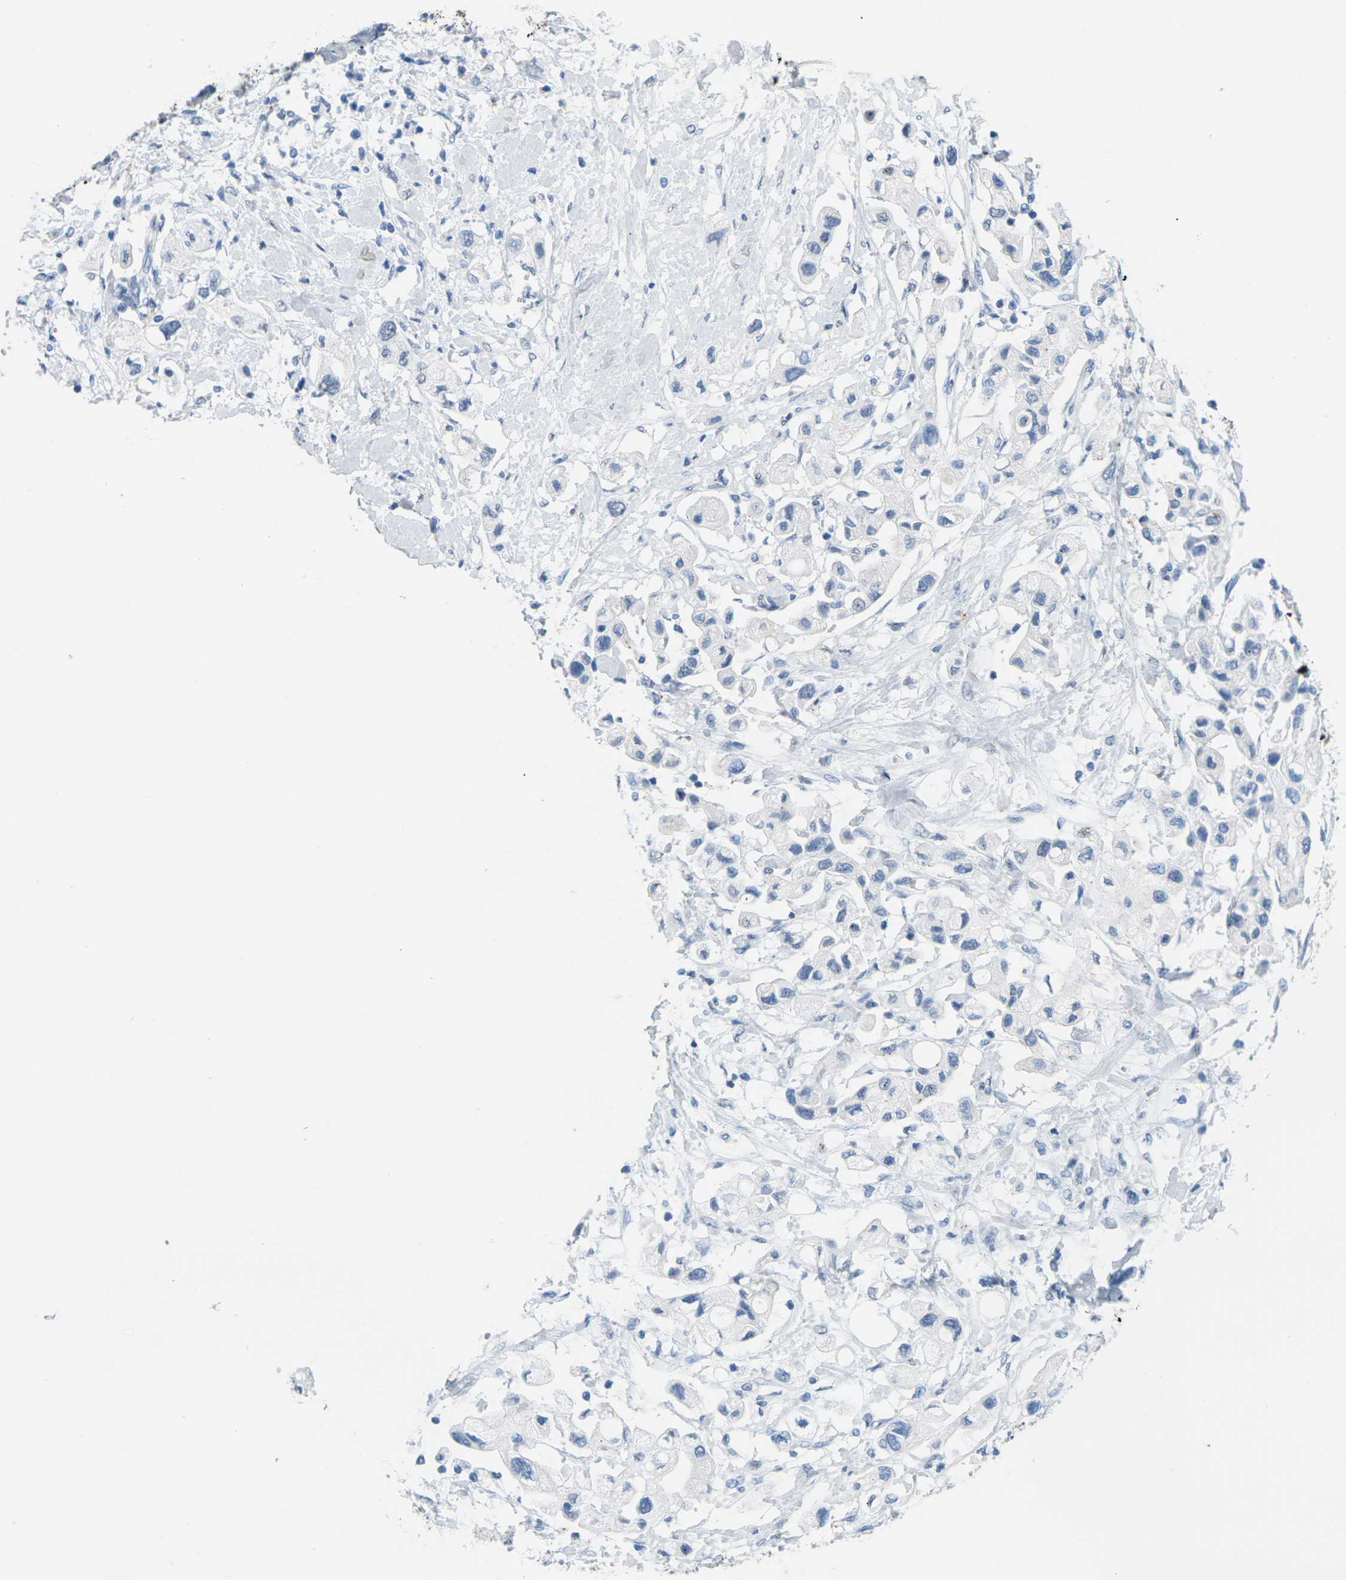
{"staining": {"intensity": "negative", "quantity": "none", "location": "none"}, "tissue": "pancreatic cancer", "cell_type": "Tumor cells", "image_type": "cancer", "snomed": [{"axis": "morphology", "description": "Adenocarcinoma, NOS"}, {"axis": "topography", "description": "Pancreas"}], "caption": "Tumor cells show no significant protein expression in pancreatic adenocarcinoma.", "gene": "CTAG1A", "patient": {"sex": "female", "age": 56}}